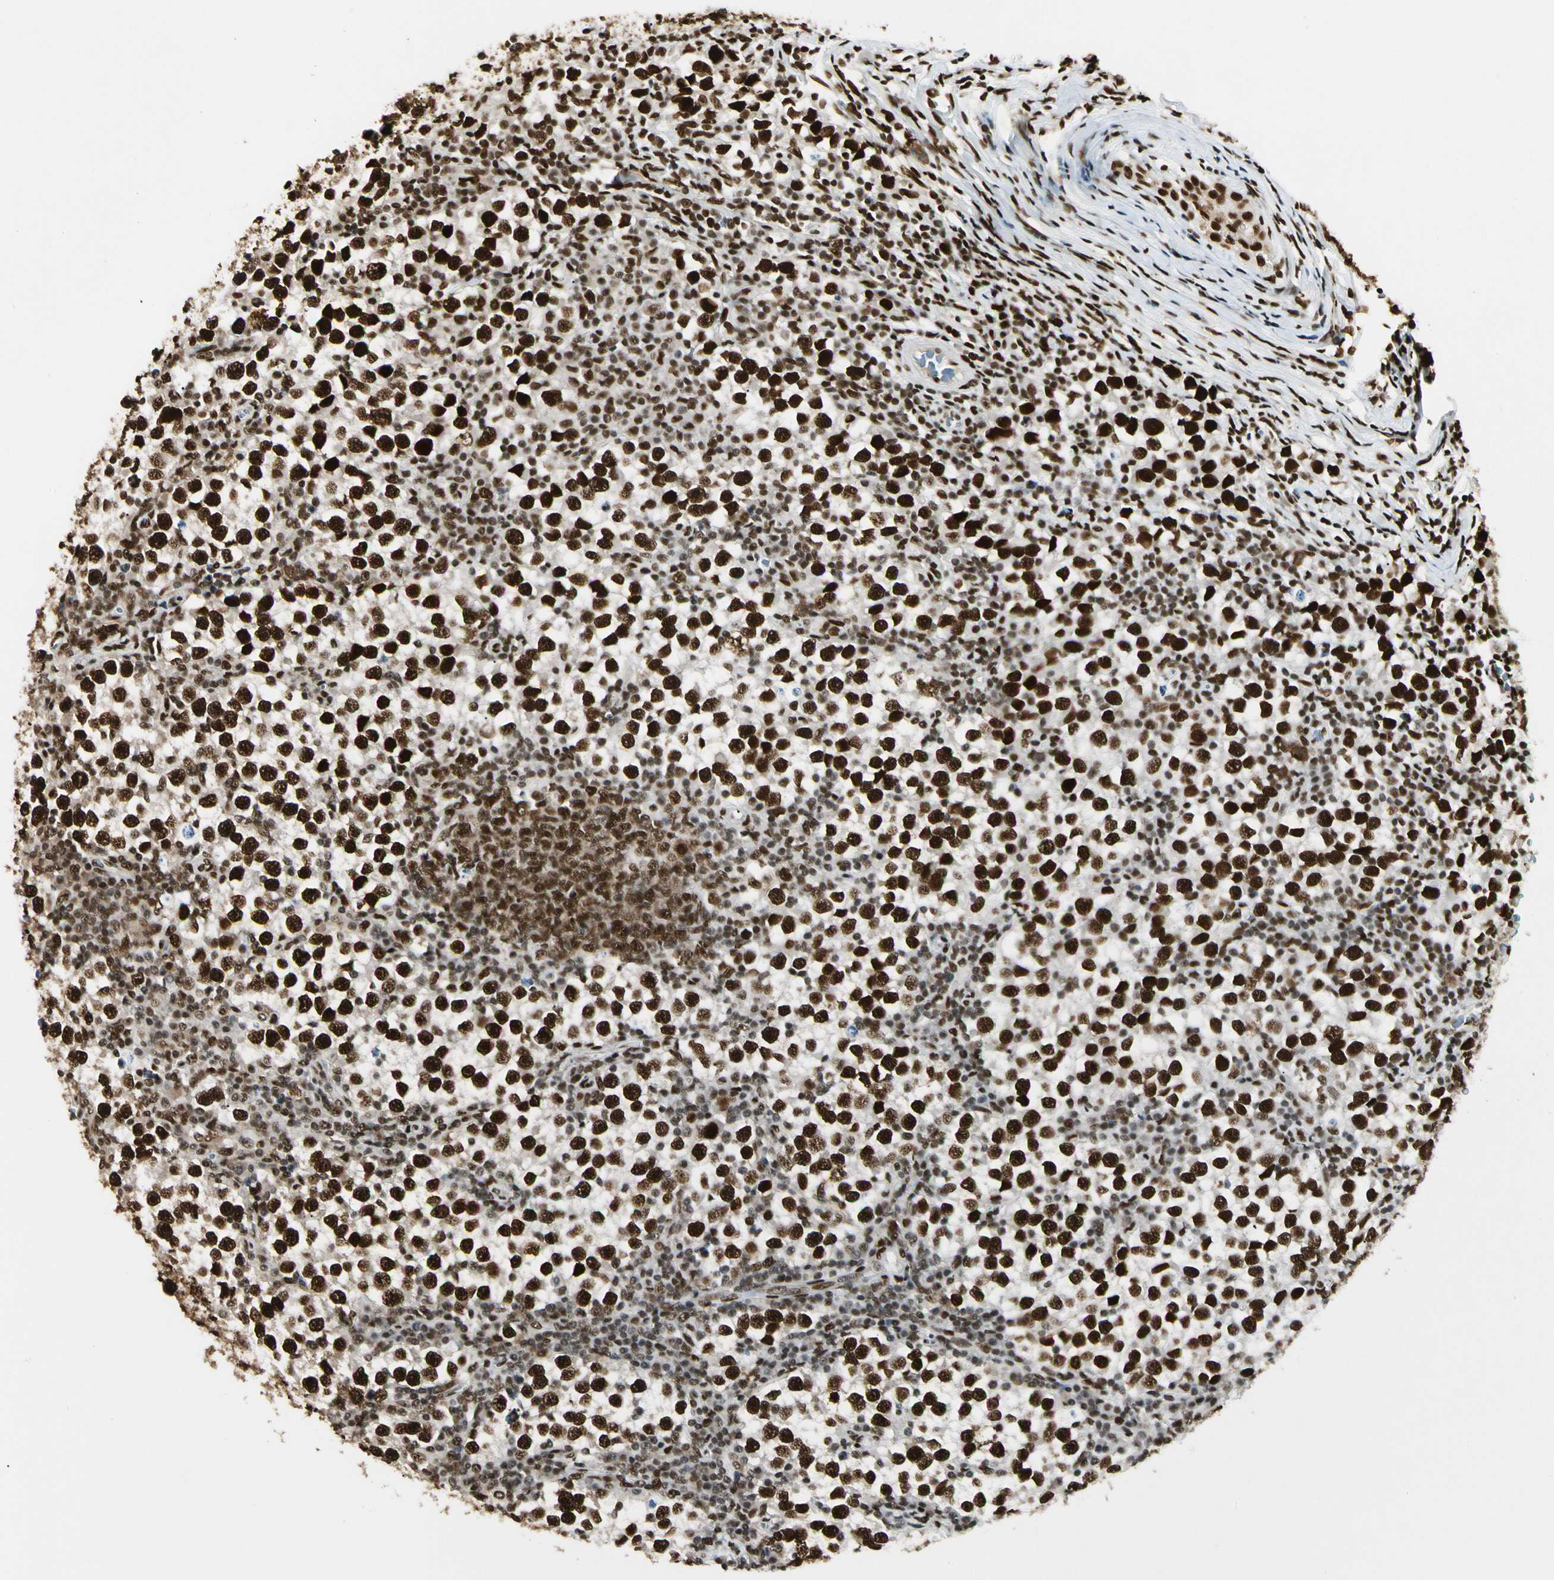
{"staining": {"intensity": "strong", "quantity": ">75%", "location": "nuclear"}, "tissue": "testis cancer", "cell_type": "Tumor cells", "image_type": "cancer", "snomed": [{"axis": "morphology", "description": "Seminoma, NOS"}, {"axis": "topography", "description": "Testis"}], "caption": "IHC photomicrograph of neoplastic tissue: seminoma (testis) stained using immunohistochemistry (IHC) demonstrates high levels of strong protein expression localized specifically in the nuclear of tumor cells, appearing as a nuclear brown color.", "gene": "FUS", "patient": {"sex": "male", "age": 65}}